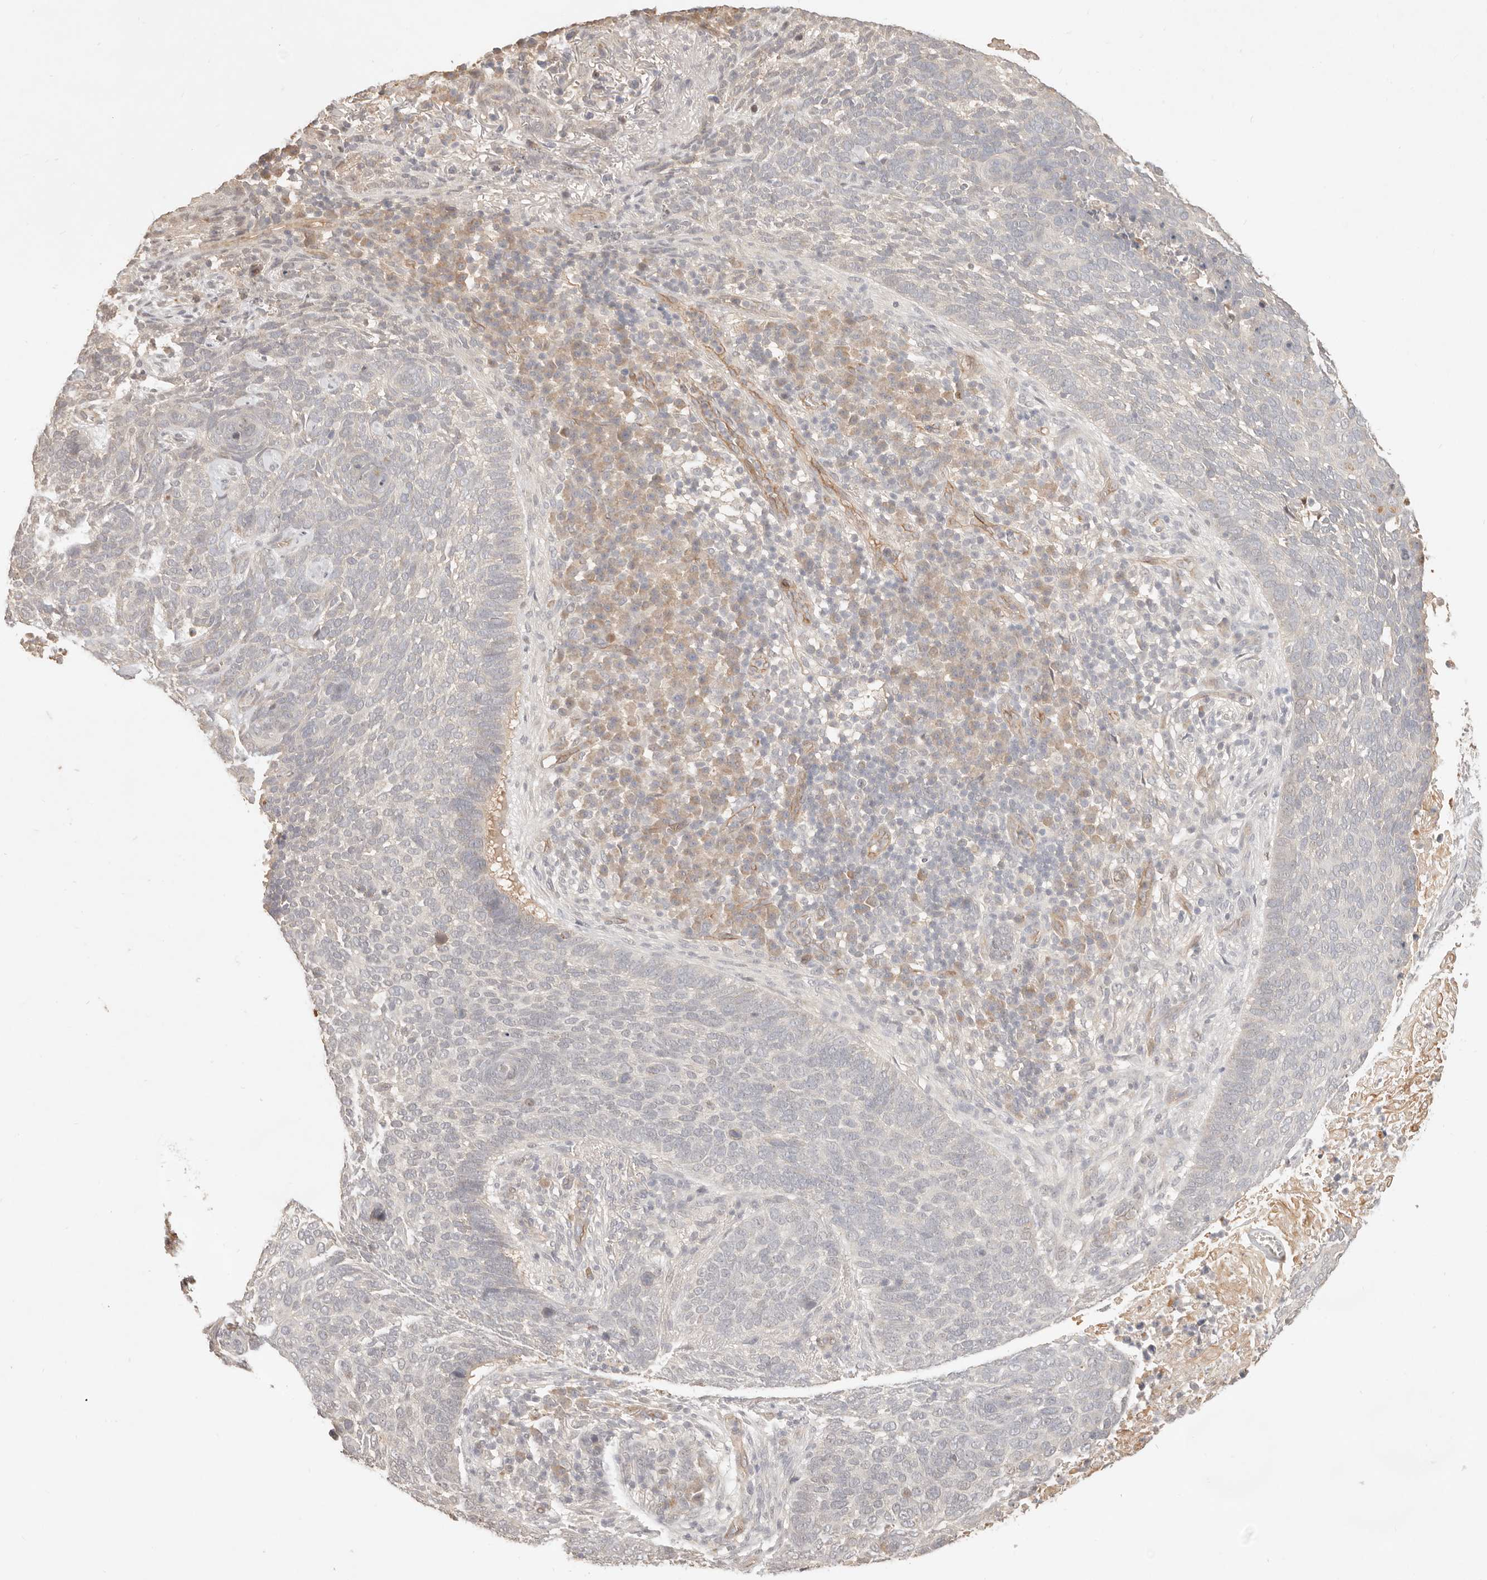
{"staining": {"intensity": "negative", "quantity": "none", "location": "none"}, "tissue": "skin cancer", "cell_type": "Tumor cells", "image_type": "cancer", "snomed": [{"axis": "morphology", "description": "Basal cell carcinoma"}, {"axis": "topography", "description": "Skin"}], "caption": "Immunohistochemical staining of skin cancer displays no significant positivity in tumor cells. (Brightfield microscopy of DAB (3,3'-diaminobenzidine) immunohistochemistry (IHC) at high magnification).", "gene": "MEP1A", "patient": {"sex": "female", "age": 64}}